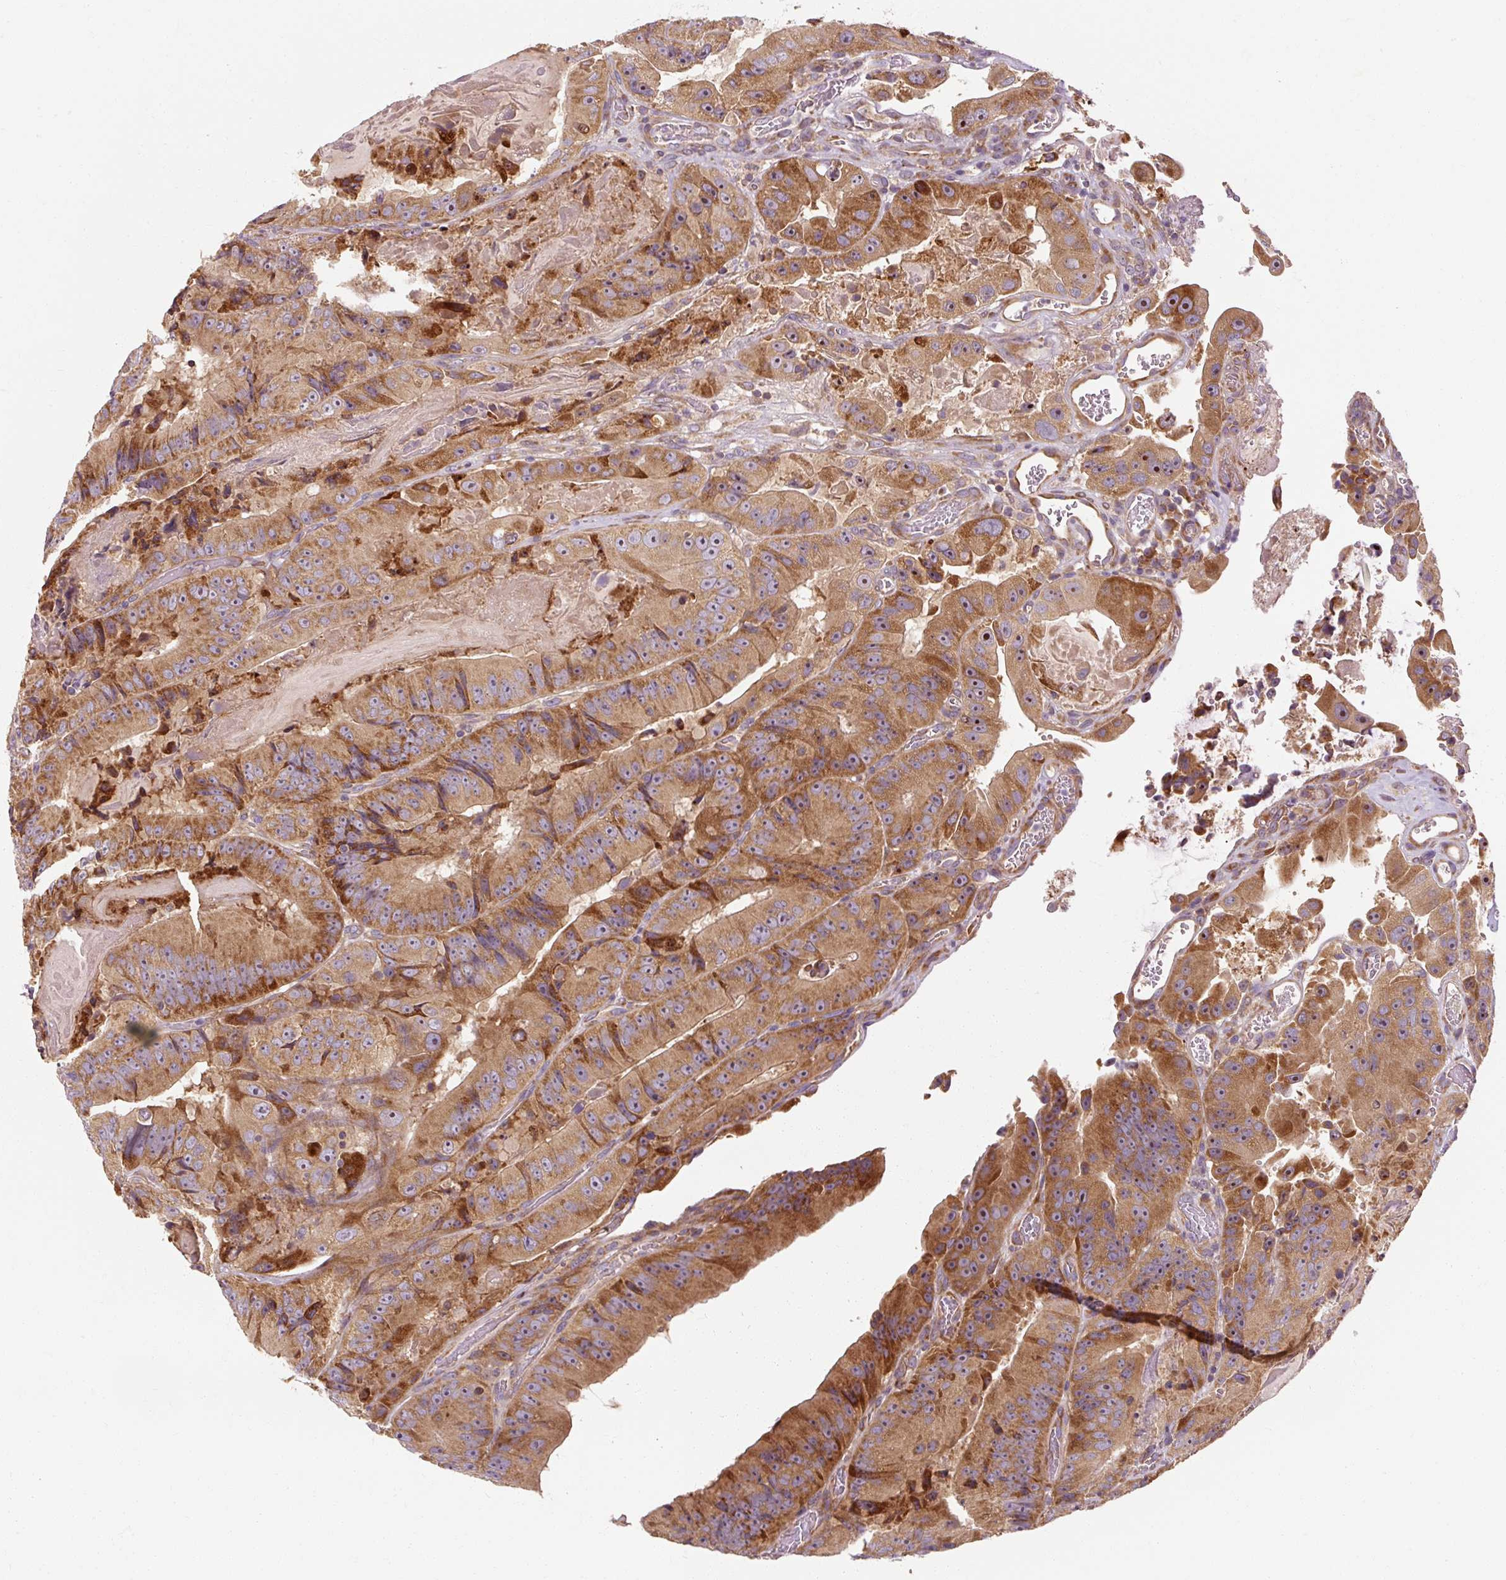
{"staining": {"intensity": "moderate", "quantity": ">75%", "location": "cytoplasmic/membranous"}, "tissue": "colorectal cancer", "cell_type": "Tumor cells", "image_type": "cancer", "snomed": [{"axis": "morphology", "description": "Adenocarcinoma, NOS"}, {"axis": "topography", "description": "Colon"}], "caption": "An IHC image of neoplastic tissue is shown. Protein staining in brown labels moderate cytoplasmic/membranous positivity in colorectal cancer (adenocarcinoma) within tumor cells.", "gene": "PRSS48", "patient": {"sex": "female", "age": 86}}